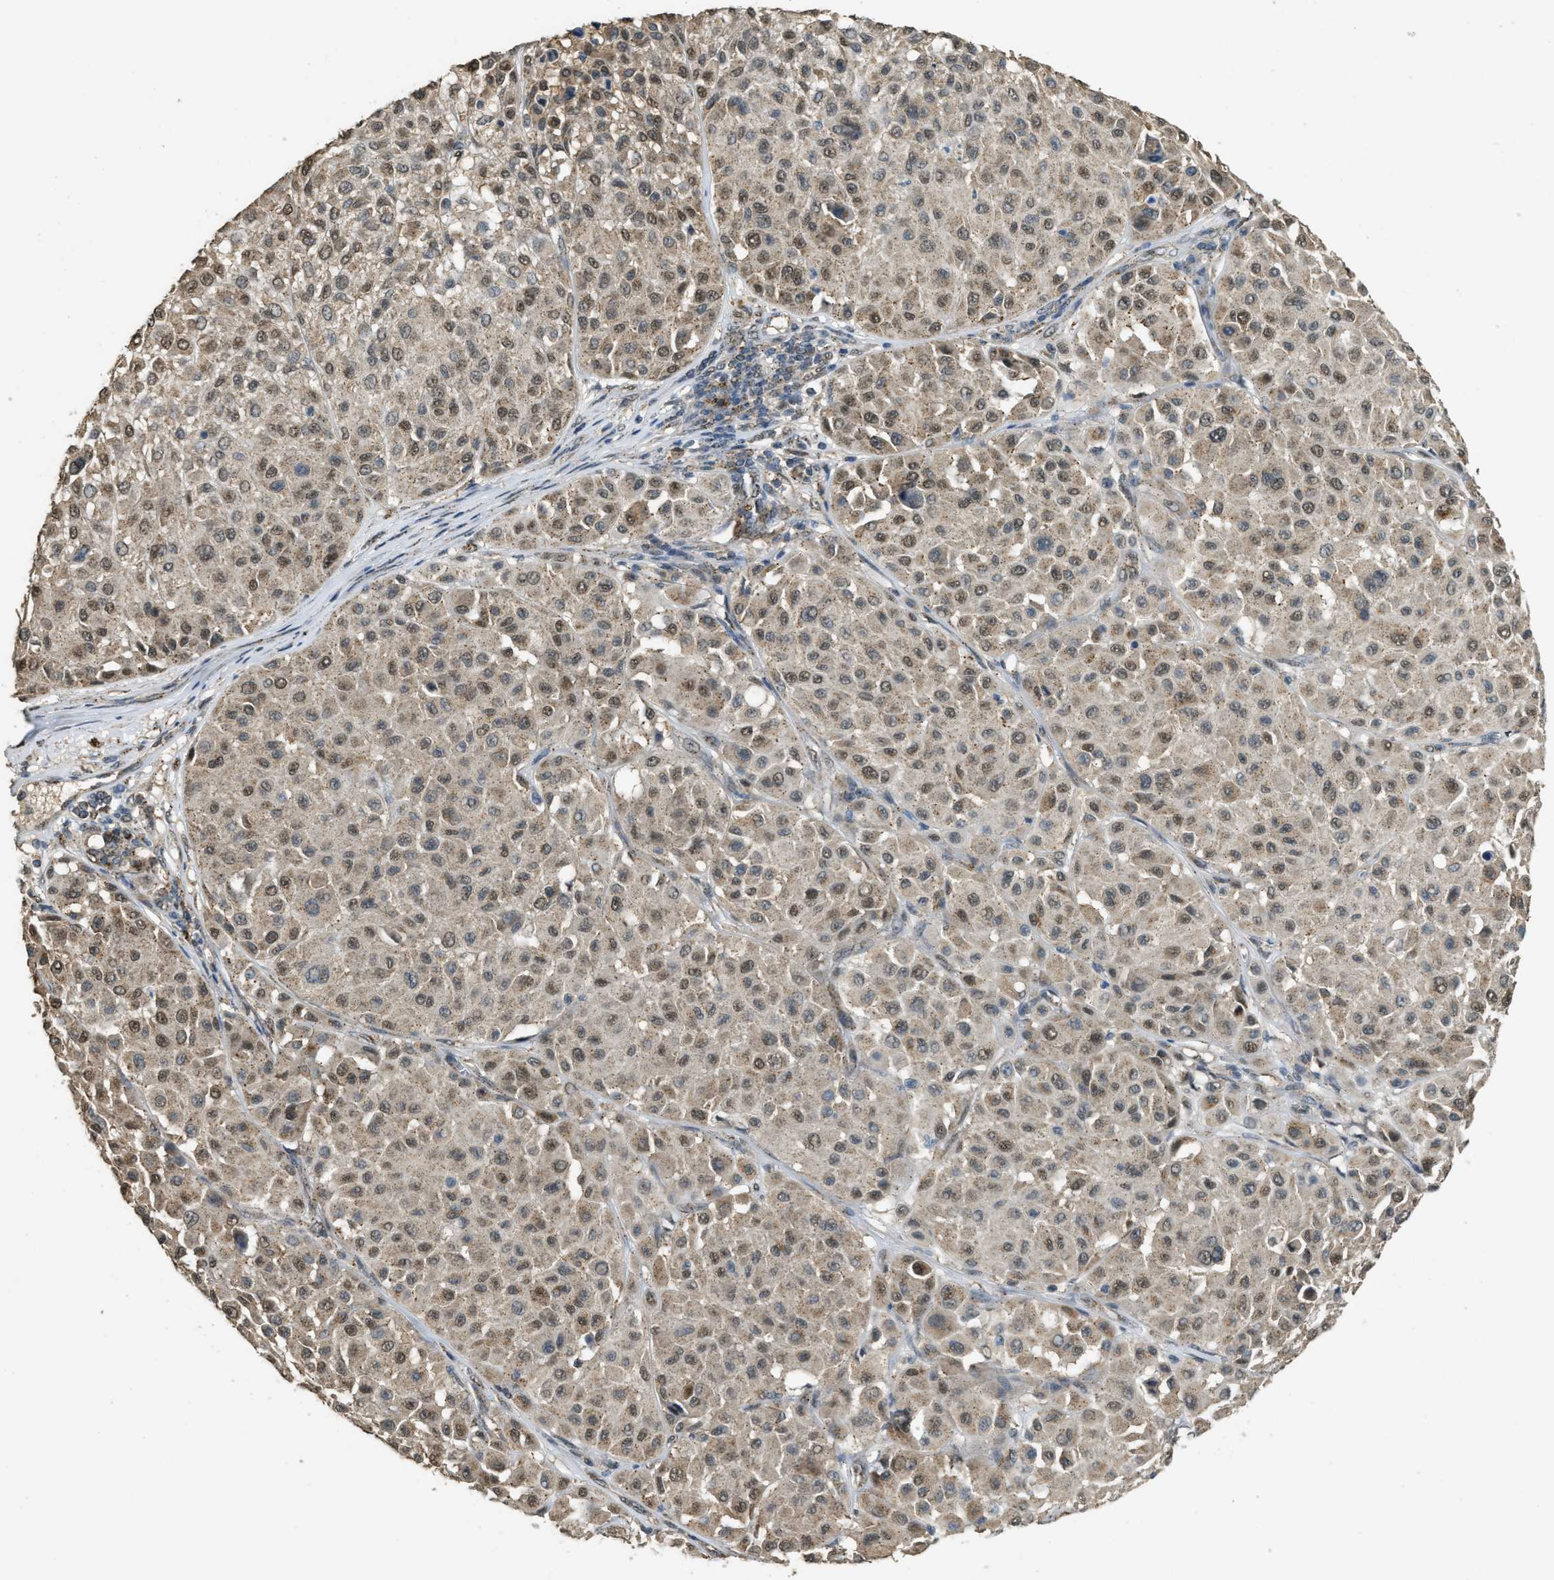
{"staining": {"intensity": "moderate", "quantity": ">75%", "location": "cytoplasmic/membranous,nuclear"}, "tissue": "melanoma", "cell_type": "Tumor cells", "image_type": "cancer", "snomed": [{"axis": "morphology", "description": "Malignant melanoma, Metastatic site"}, {"axis": "topography", "description": "Soft tissue"}], "caption": "High-power microscopy captured an immunohistochemistry (IHC) image of malignant melanoma (metastatic site), revealing moderate cytoplasmic/membranous and nuclear expression in about >75% of tumor cells.", "gene": "IPO7", "patient": {"sex": "male", "age": 41}}